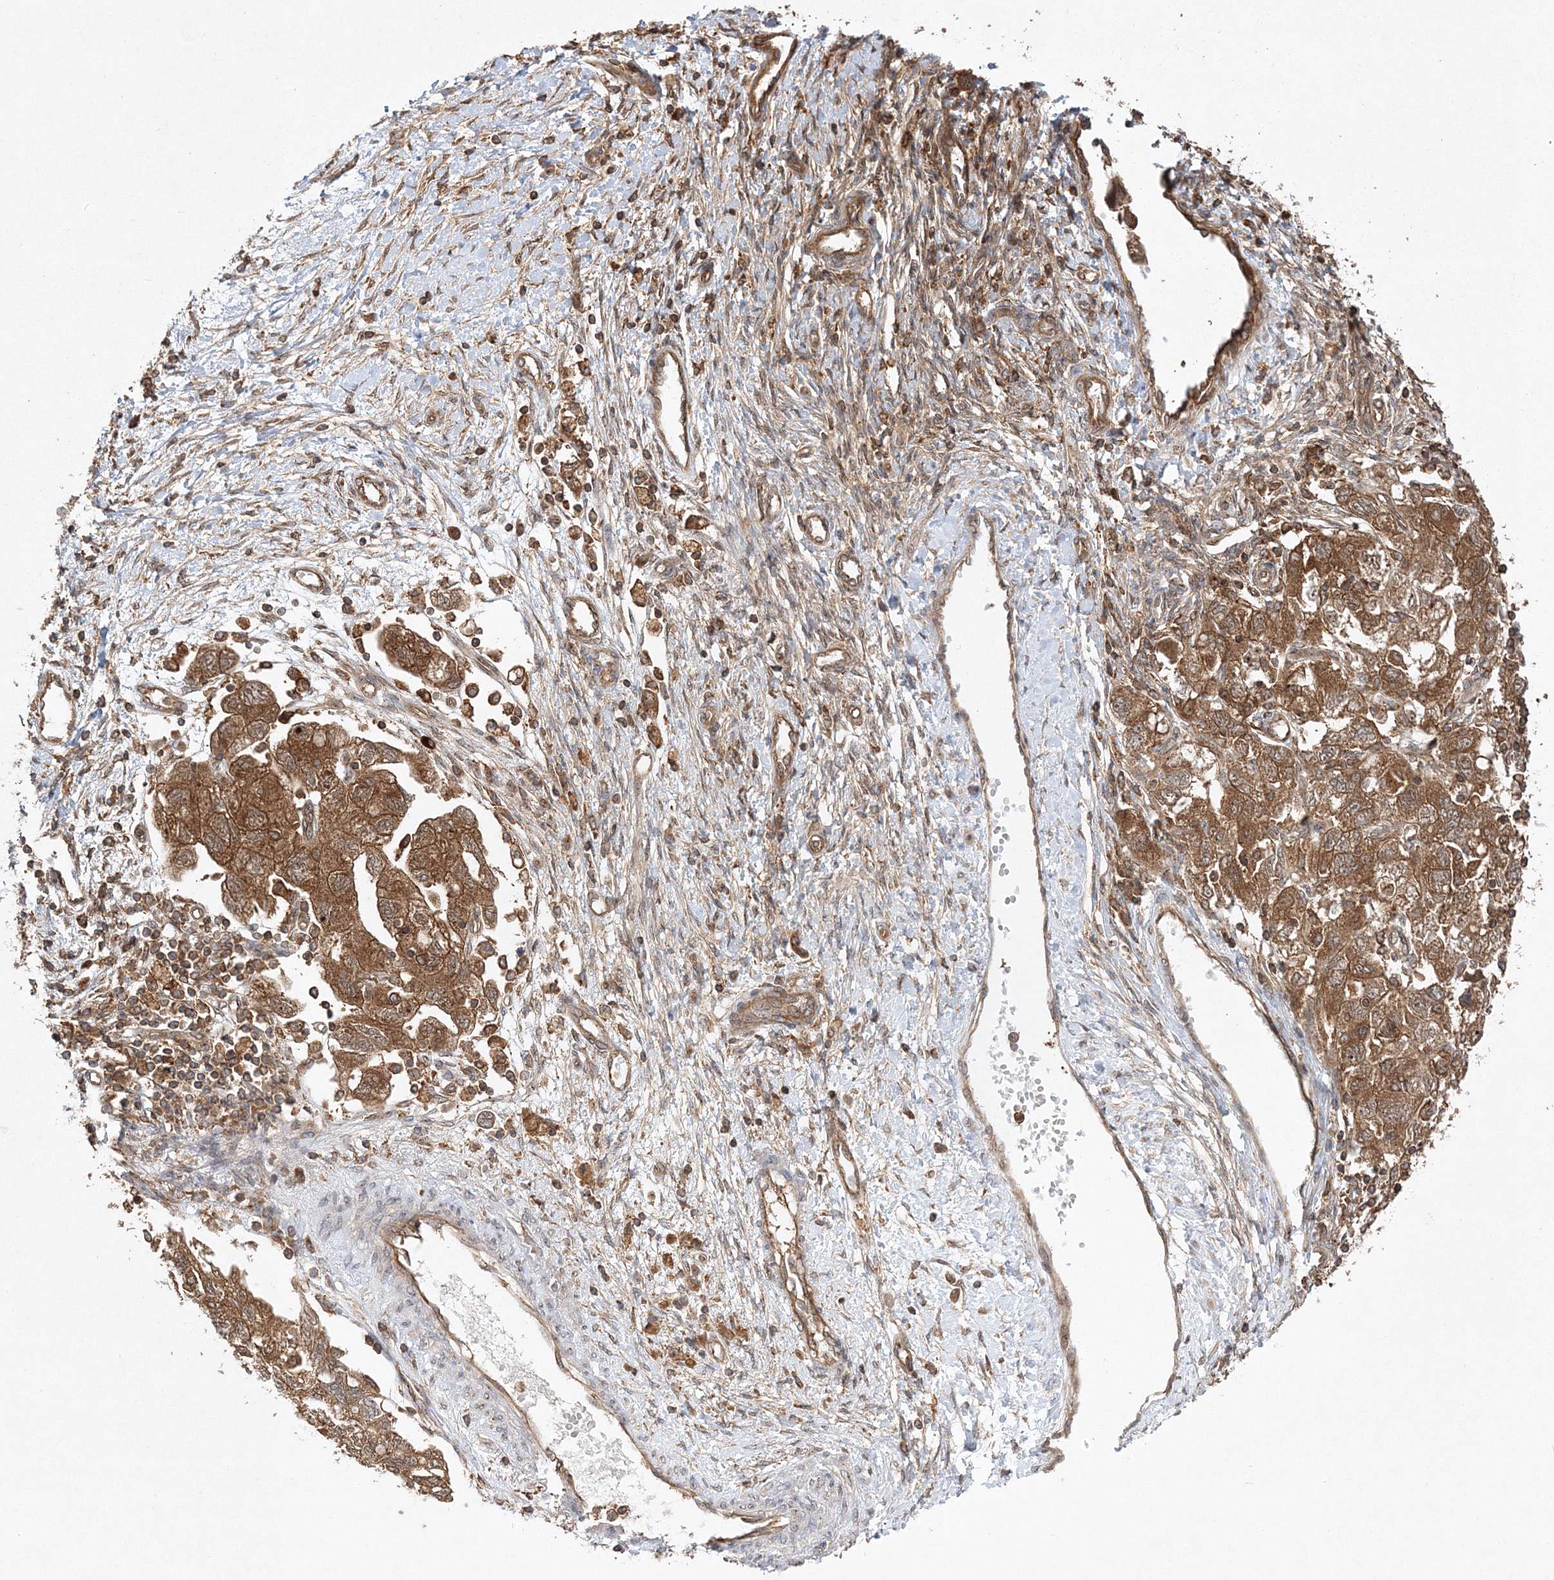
{"staining": {"intensity": "moderate", "quantity": ">75%", "location": "cytoplasmic/membranous"}, "tissue": "ovarian cancer", "cell_type": "Tumor cells", "image_type": "cancer", "snomed": [{"axis": "morphology", "description": "Carcinoma, NOS"}, {"axis": "morphology", "description": "Cystadenocarcinoma, serous, NOS"}, {"axis": "topography", "description": "Ovary"}], "caption": "Moderate cytoplasmic/membranous protein expression is seen in approximately >75% of tumor cells in carcinoma (ovarian). (Brightfield microscopy of DAB IHC at high magnification).", "gene": "WDR37", "patient": {"sex": "female", "age": 69}}